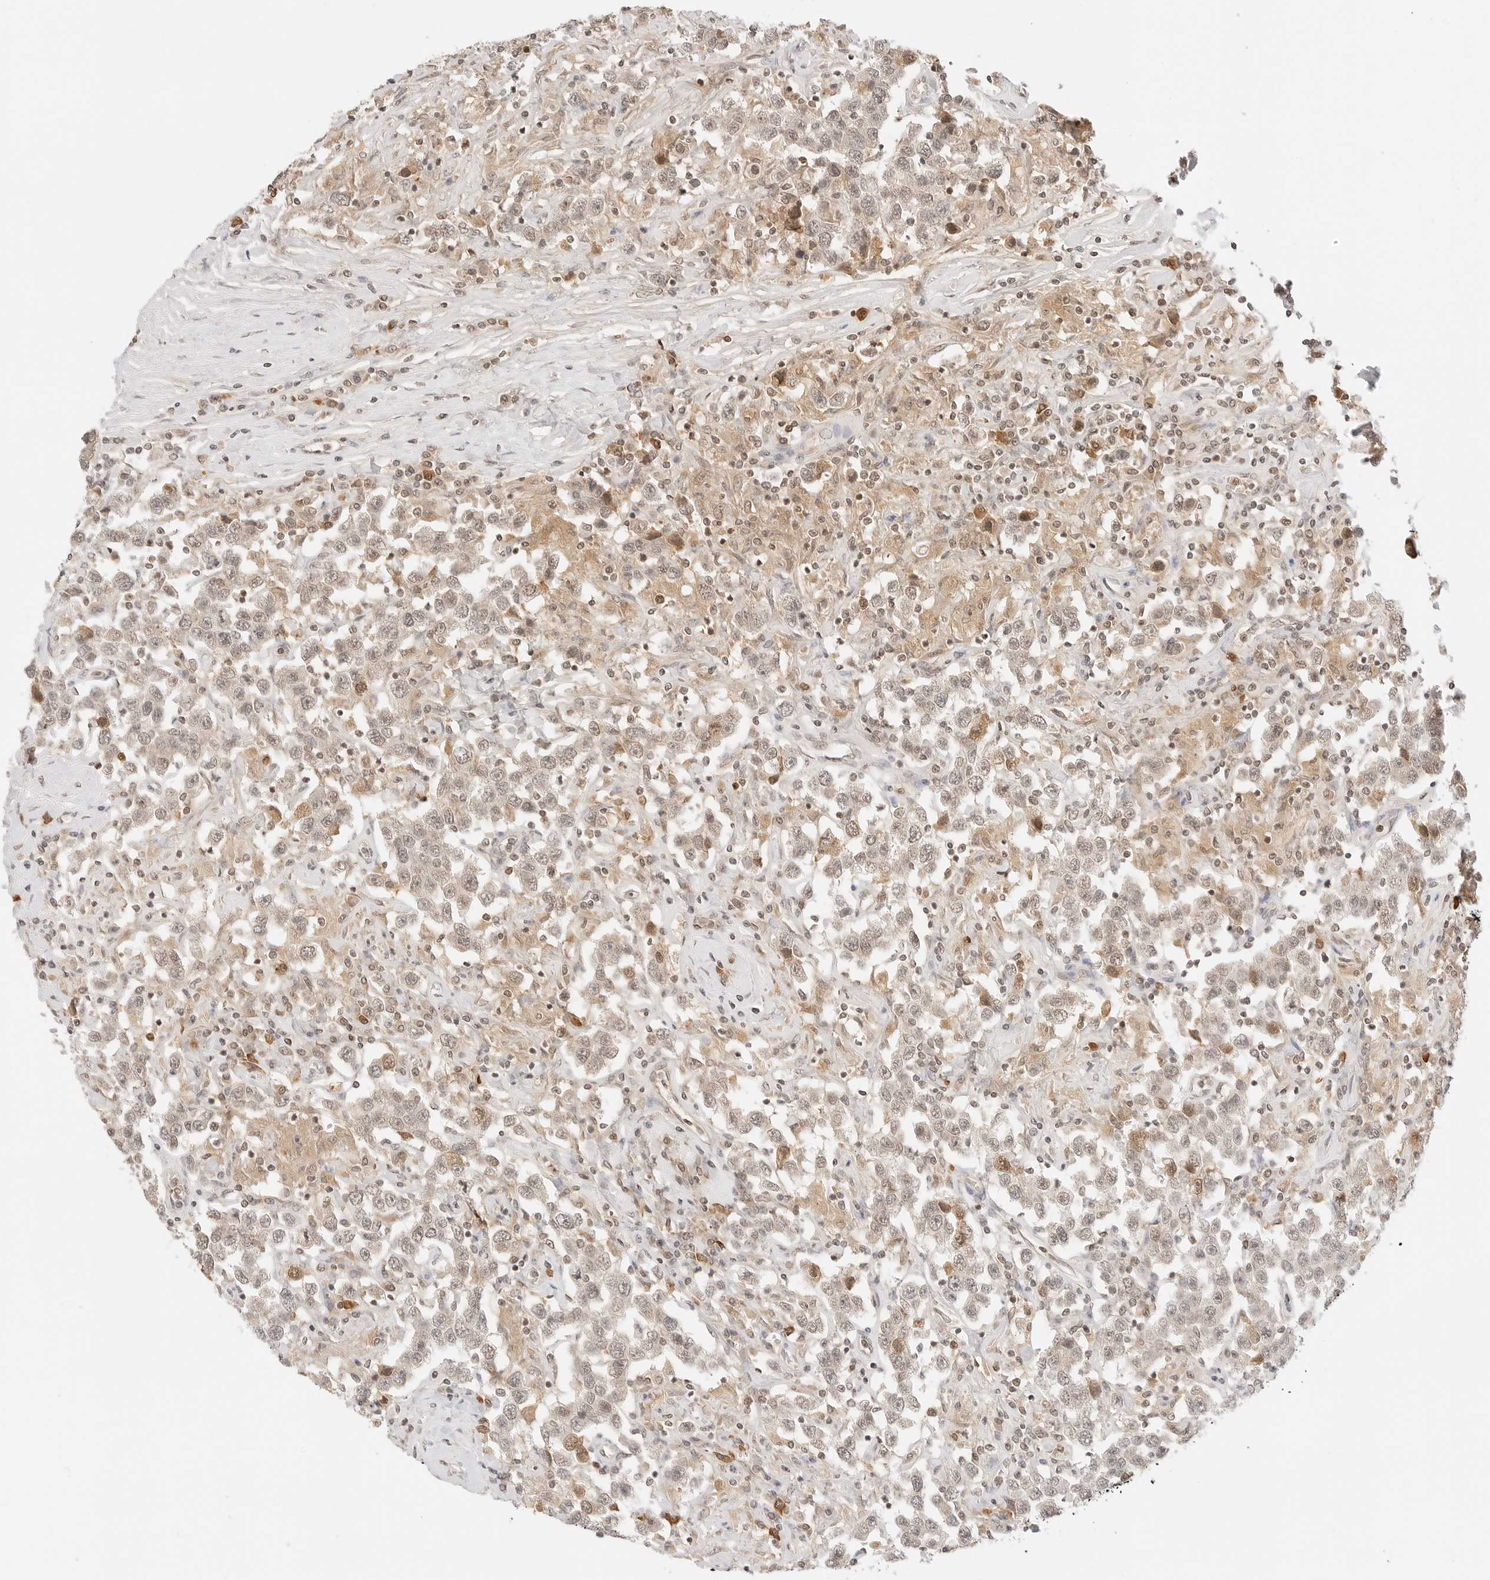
{"staining": {"intensity": "weak", "quantity": ">75%", "location": "cytoplasmic/membranous"}, "tissue": "testis cancer", "cell_type": "Tumor cells", "image_type": "cancer", "snomed": [{"axis": "morphology", "description": "Seminoma, NOS"}, {"axis": "topography", "description": "Testis"}], "caption": "Immunohistochemical staining of human seminoma (testis) displays low levels of weak cytoplasmic/membranous positivity in about >75% of tumor cells.", "gene": "SEPTIN4", "patient": {"sex": "male", "age": 41}}